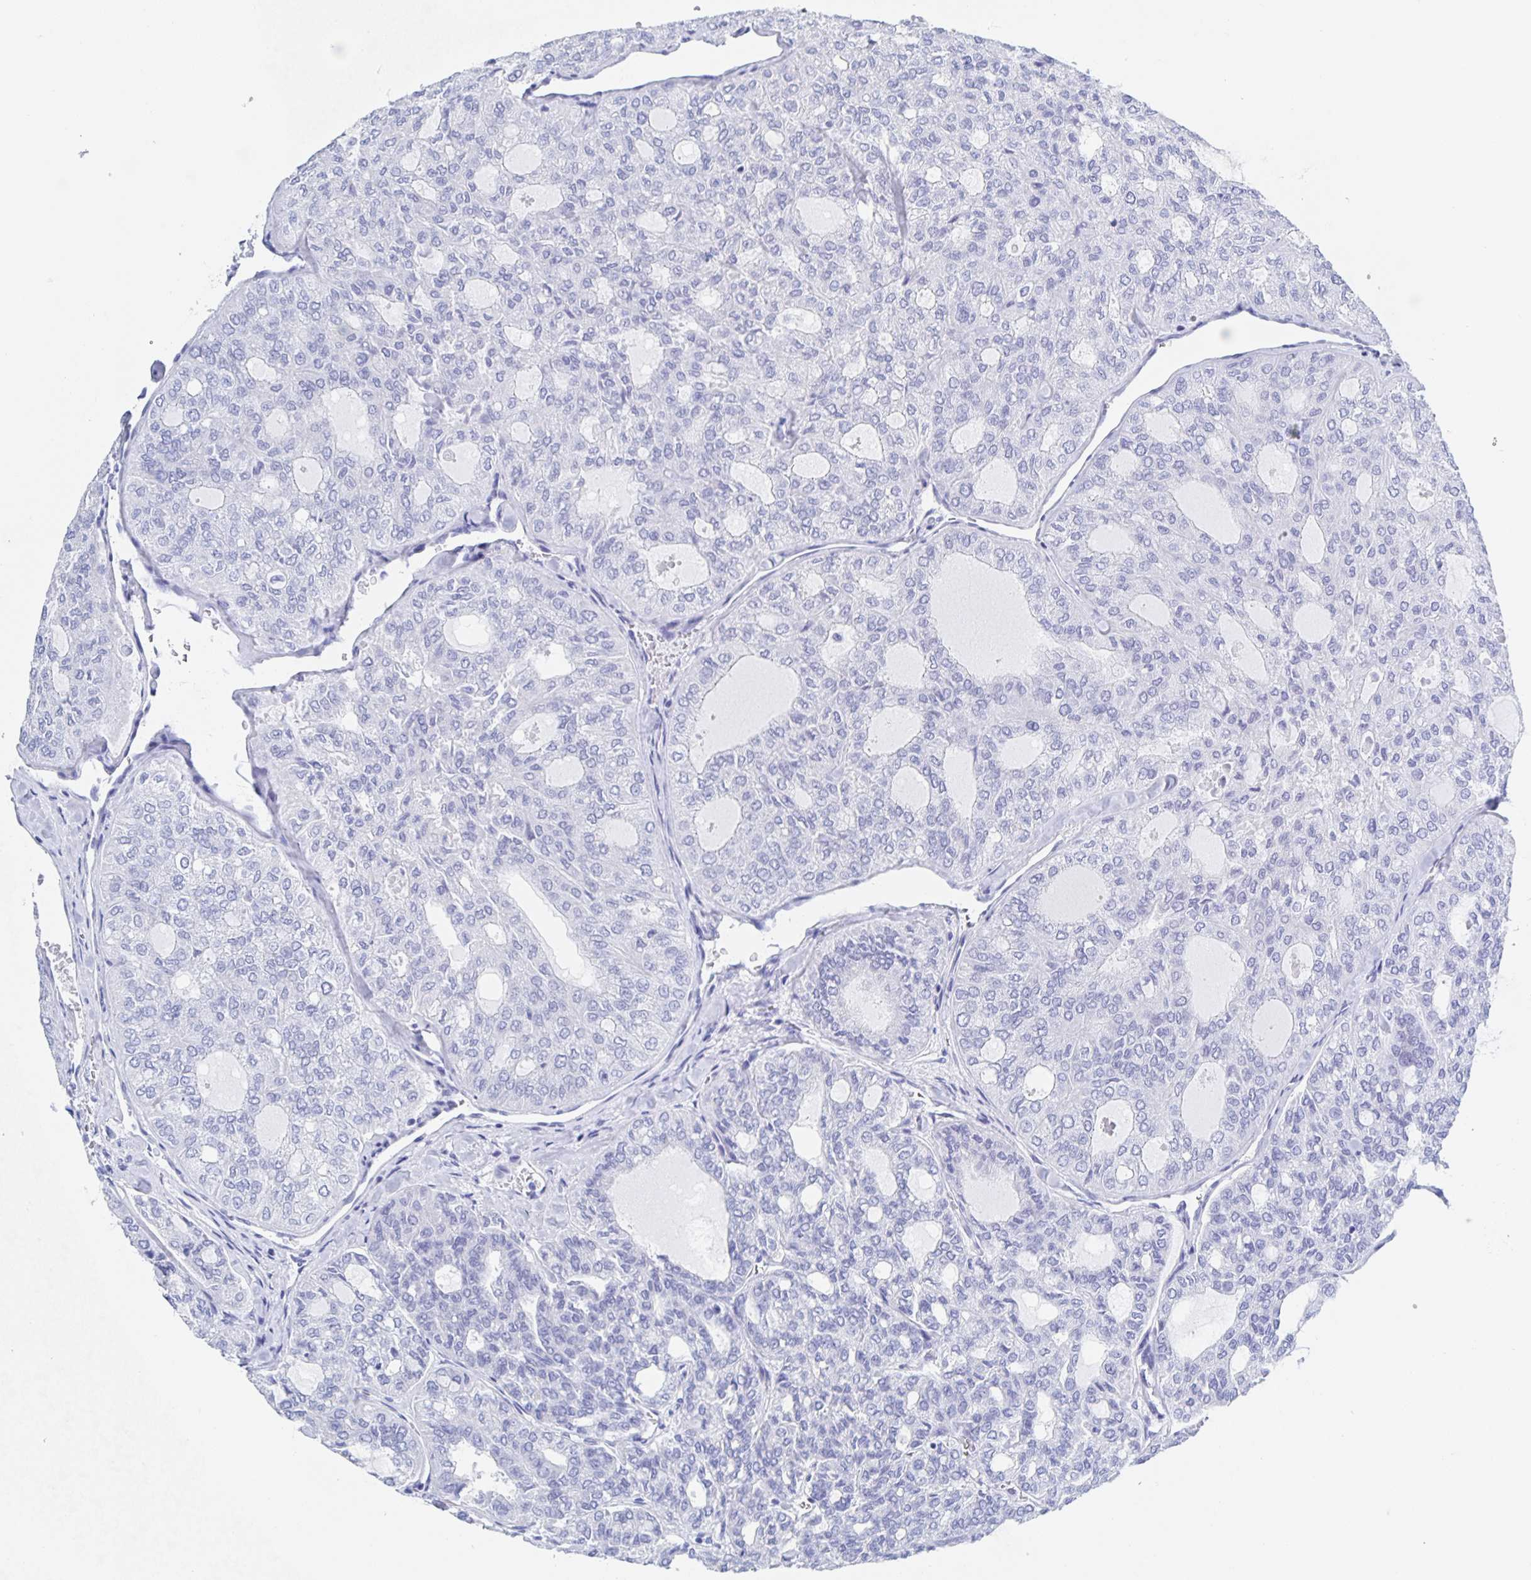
{"staining": {"intensity": "negative", "quantity": "none", "location": "none"}, "tissue": "thyroid cancer", "cell_type": "Tumor cells", "image_type": "cancer", "snomed": [{"axis": "morphology", "description": "Follicular adenoma carcinoma, NOS"}, {"axis": "topography", "description": "Thyroid gland"}], "caption": "Immunohistochemistry histopathology image of thyroid cancer (follicular adenoma carcinoma) stained for a protein (brown), which reveals no positivity in tumor cells.", "gene": "DMBT1", "patient": {"sex": "male", "age": 75}}